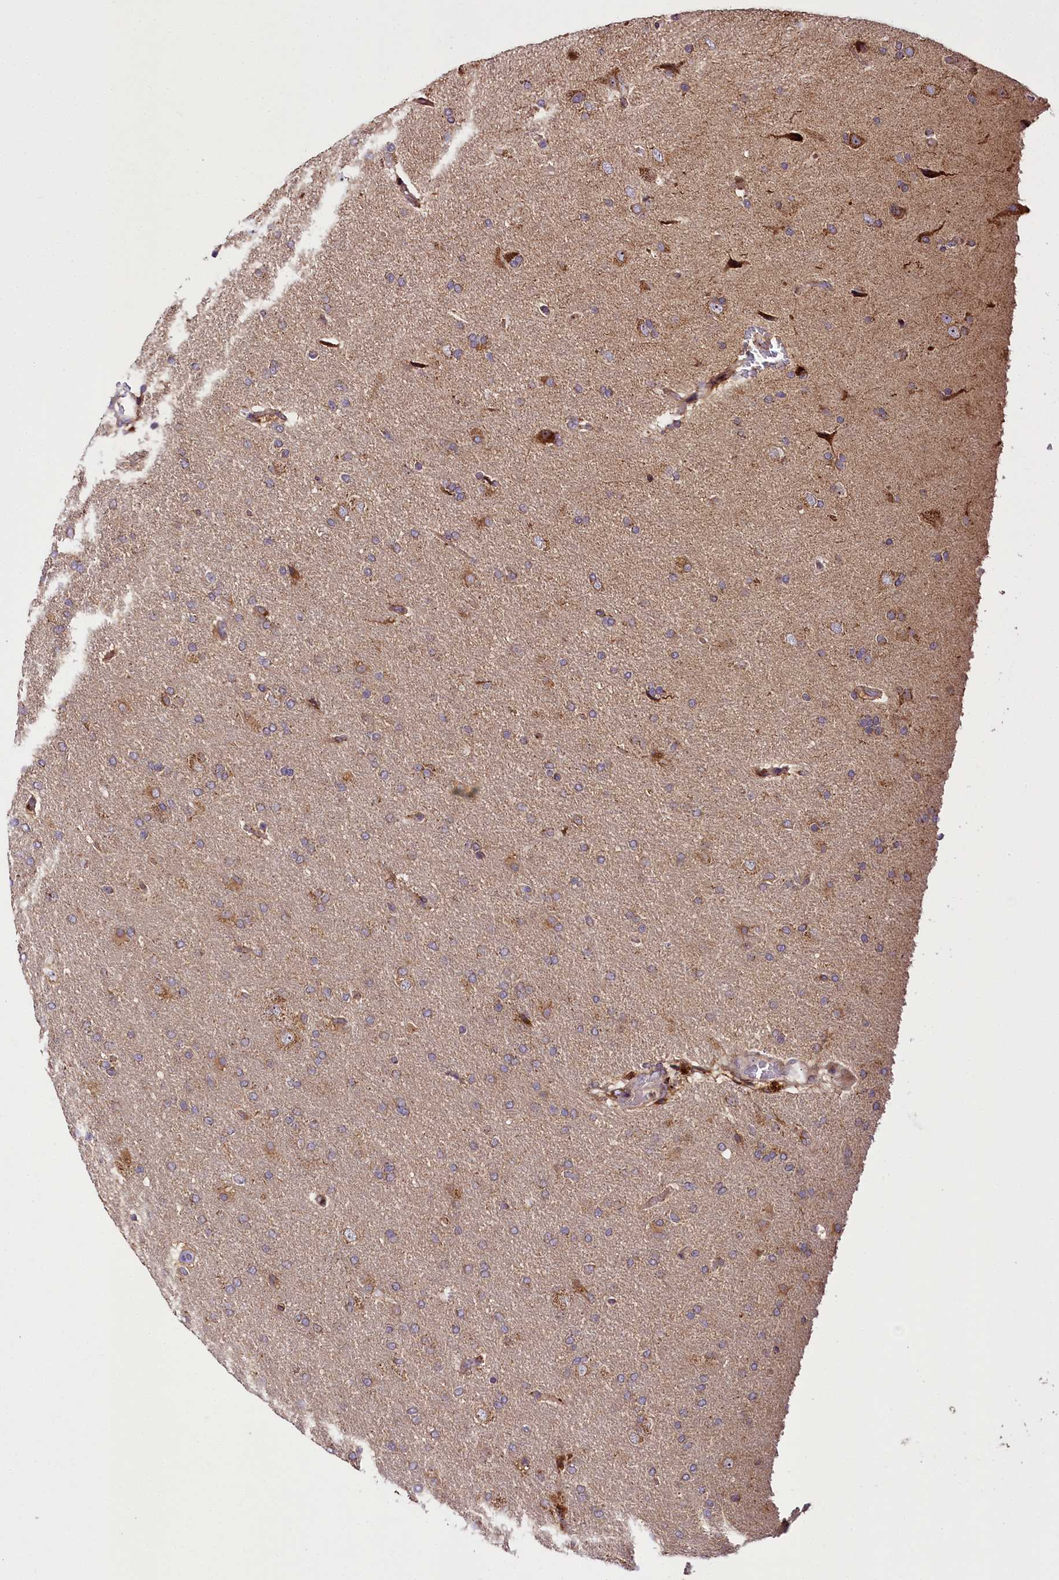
{"staining": {"intensity": "negative", "quantity": "none", "location": "none"}, "tissue": "glioma", "cell_type": "Tumor cells", "image_type": "cancer", "snomed": [{"axis": "morphology", "description": "Glioma, malignant, High grade"}, {"axis": "topography", "description": "Brain"}], "caption": "Protein analysis of glioma reveals no significant staining in tumor cells.", "gene": "RAB7A", "patient": {"sex": "male", "age": 72}}